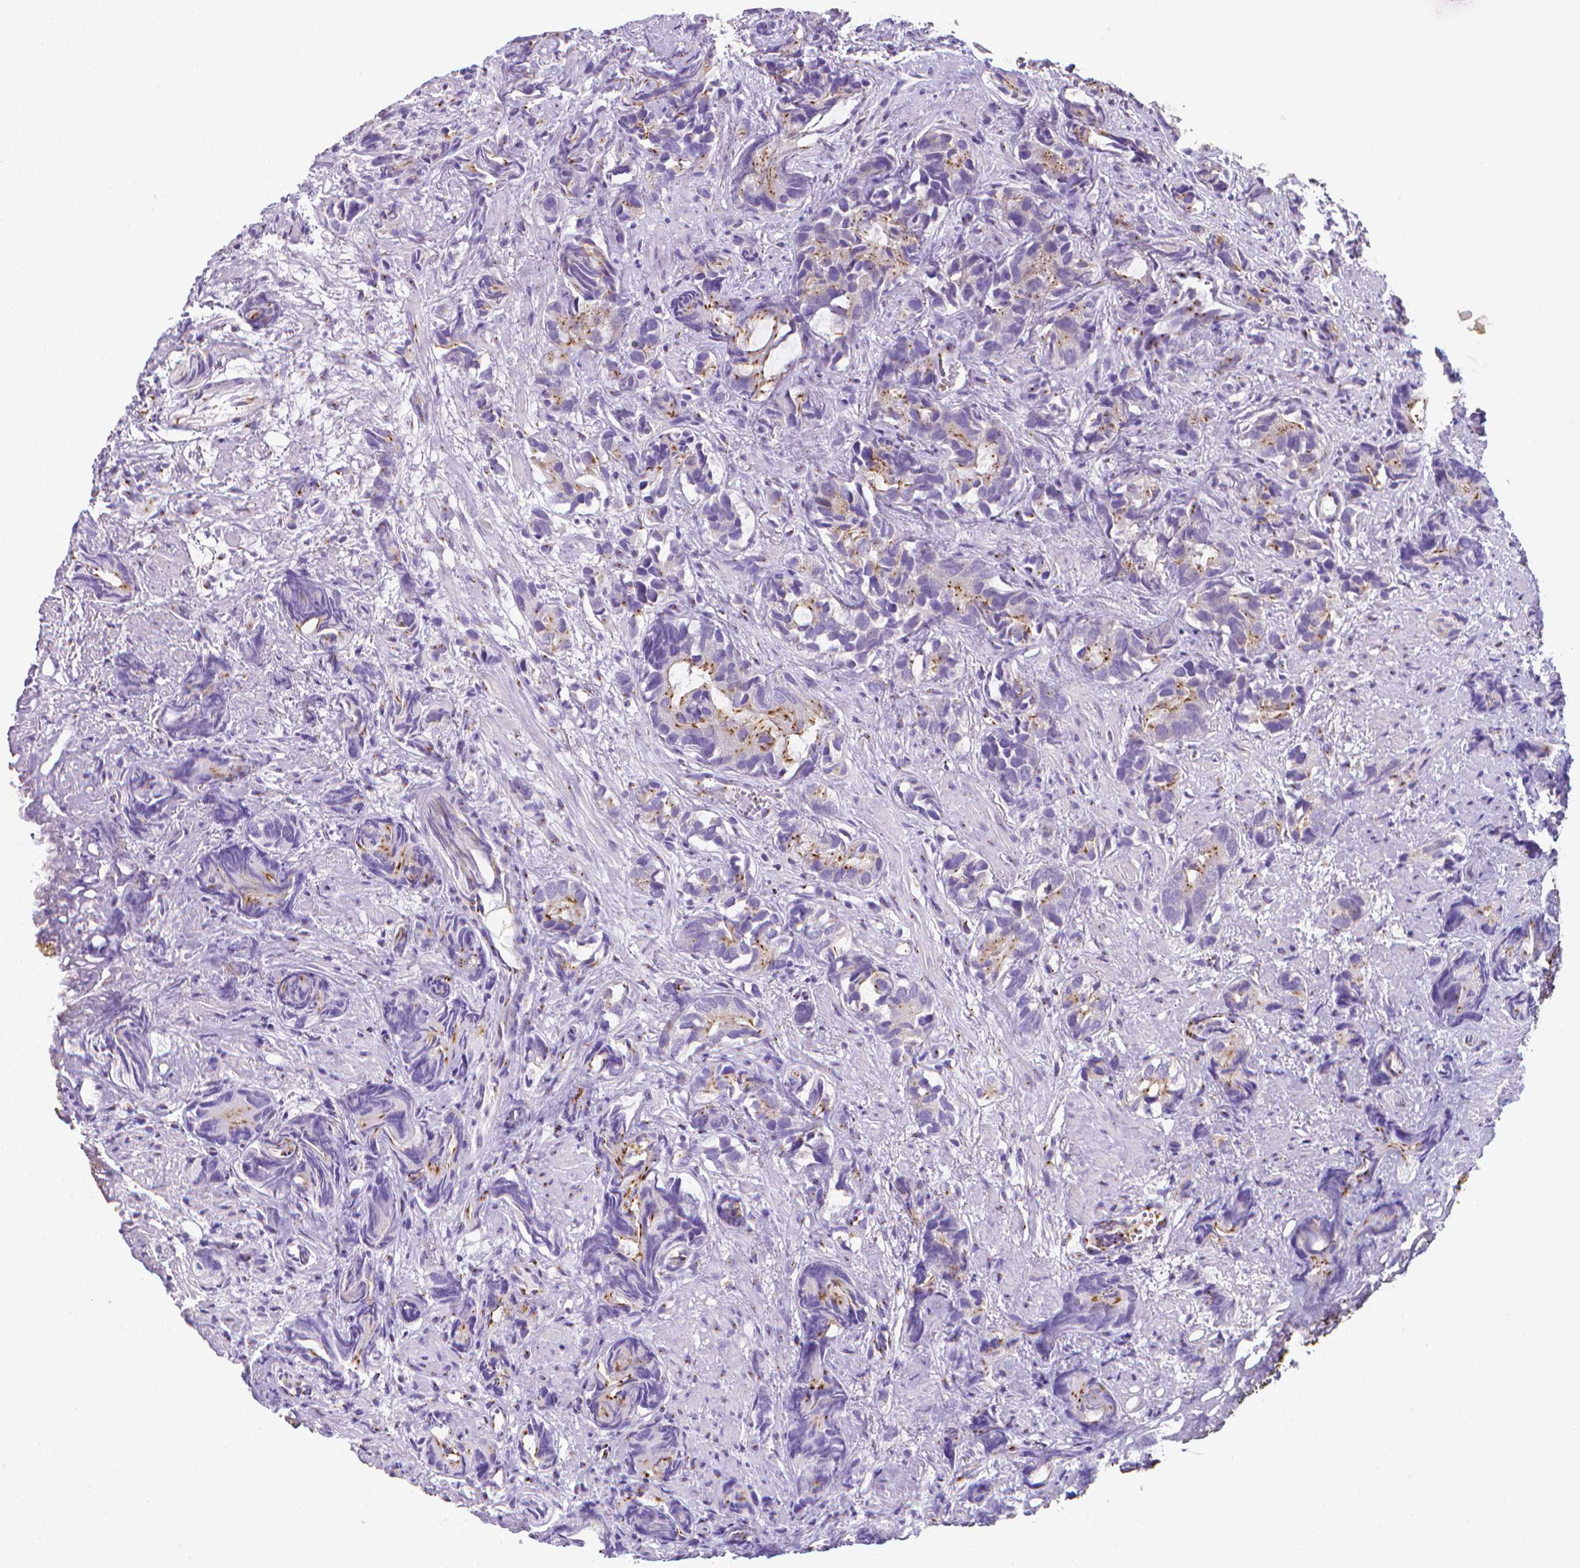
{"staining": {"intensity": "strong", "quantity": "25%-75%", "location": "cytoplasmic/membranous"}, "tissue": "prostate cancer", "cell_type": "Tumor cells", "image_type": "cancer", "snomed": [{"axis": "morphology", "description": "Adenocarcinoma, High grade"}, {"axis": "topography", "description": "Prostate"}], "caption": "Prostate cancer stained with immunohistochemistry reveals strong cytoplasmic/membranous positivity in approximately 25%-75% of tumor cells. Using DAB (3,3'-diaminobenzidine) (brown) and hematoxylin (blue) stains, captured at high magnification using brightfield microscopy.", "gene": "LRRC73", "patient": {"sex": "male", "age": 84}}